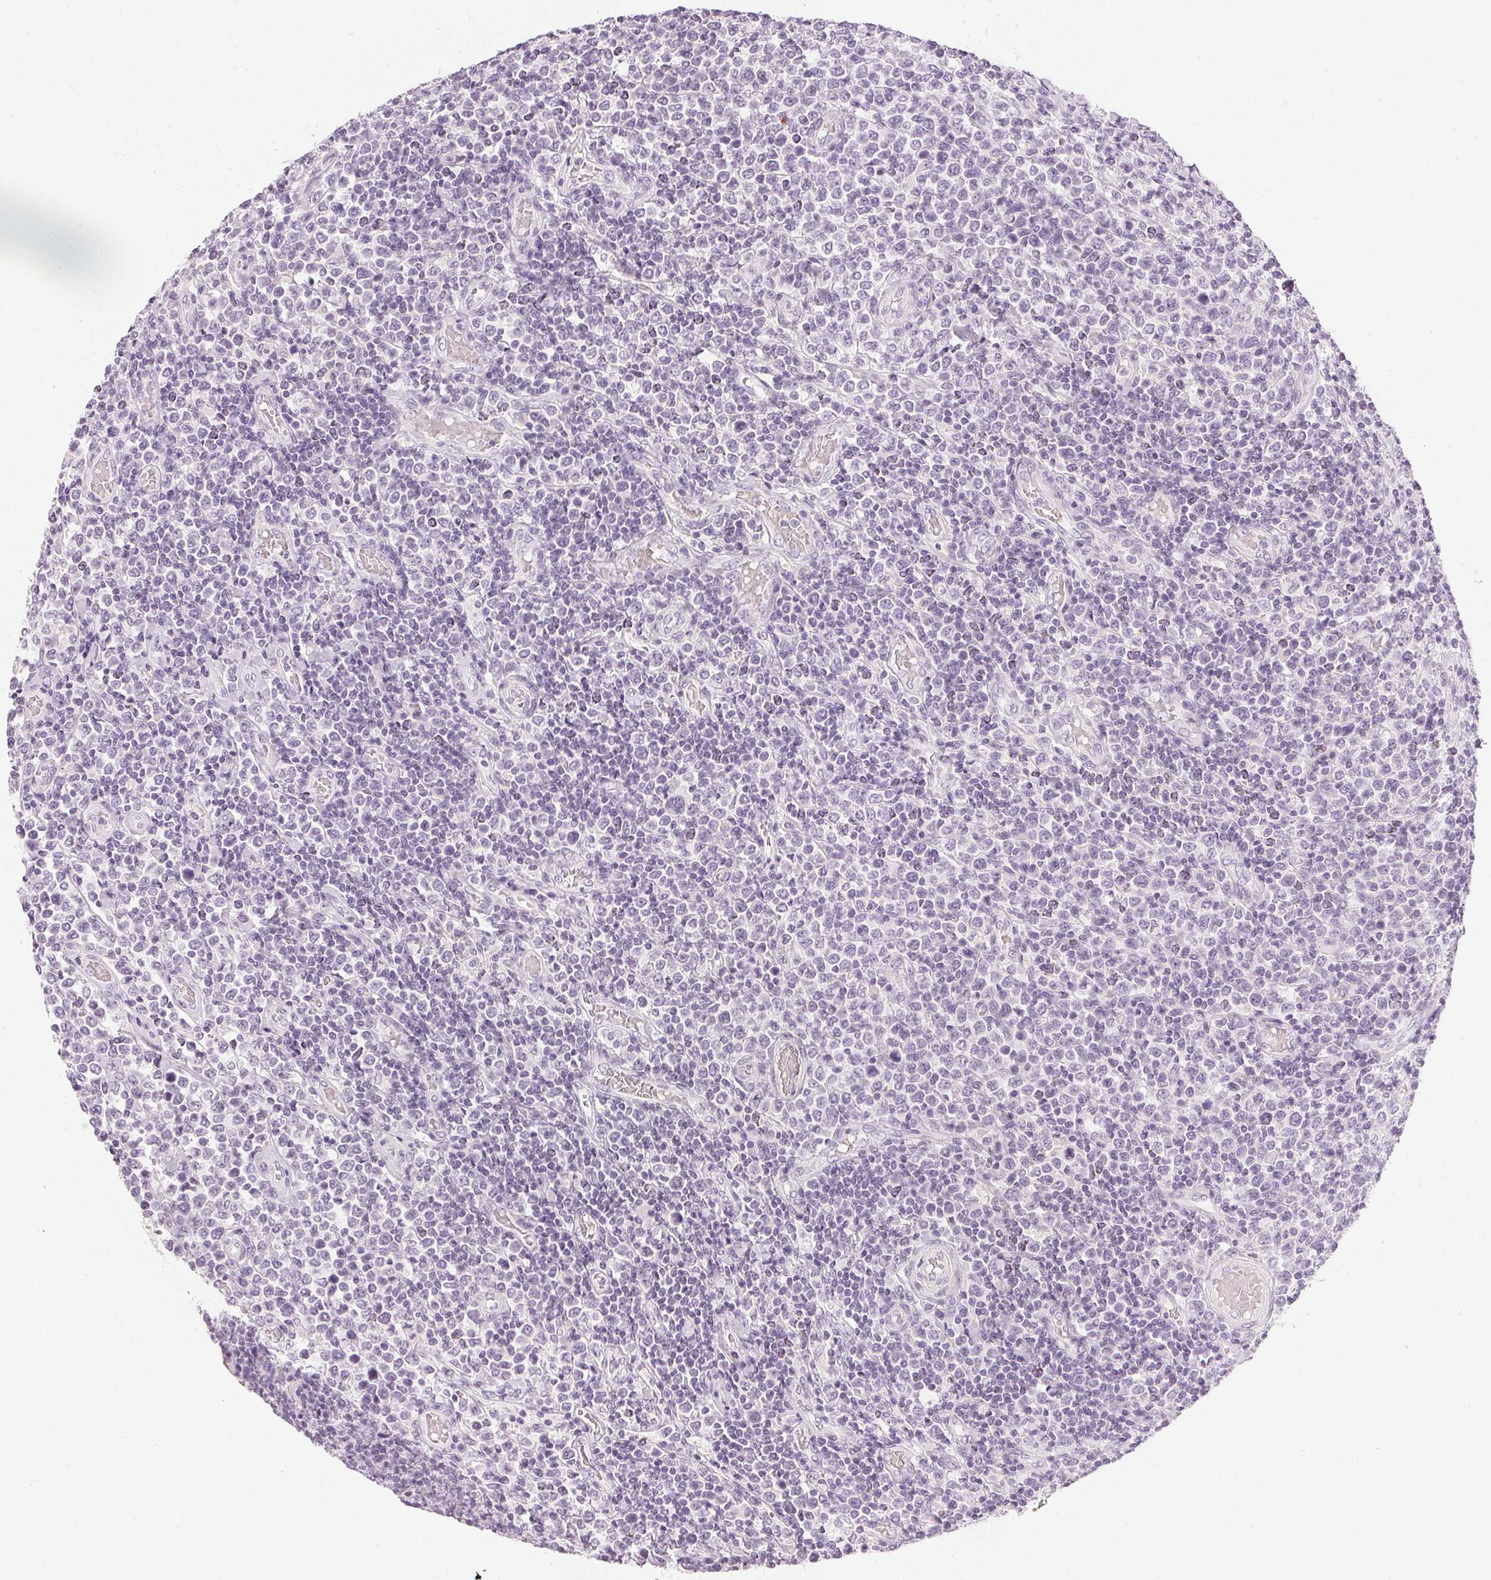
{"staining": {"intensity": "negative", "quantity": "none", "location": "none"}, "tissue": "lymphoma", "cell_type": "Tumor cells", "image_type": "cancer", "snomed": [{"axis": "morphology", "description": "Malignant lymphoma, non-Hodgkin's type, High grade"}, {"axis": "topography", "description": "Soft tissue"}], "caption": "Immunohistochemistry (IHC) histopathology image of neoplastic tissue: human malignant lymphoma, non-Hodgkin's type (high-grade) stained with DAB (3,3'-diaminobenzidine) exhibits no significant protein expression in tumor cells. (DAB (3,3'-diaminobenzidine) immunohistochemistry, high magnification).", "gene": "CHST4", "patient": {"sex": "female", "age": 56}}